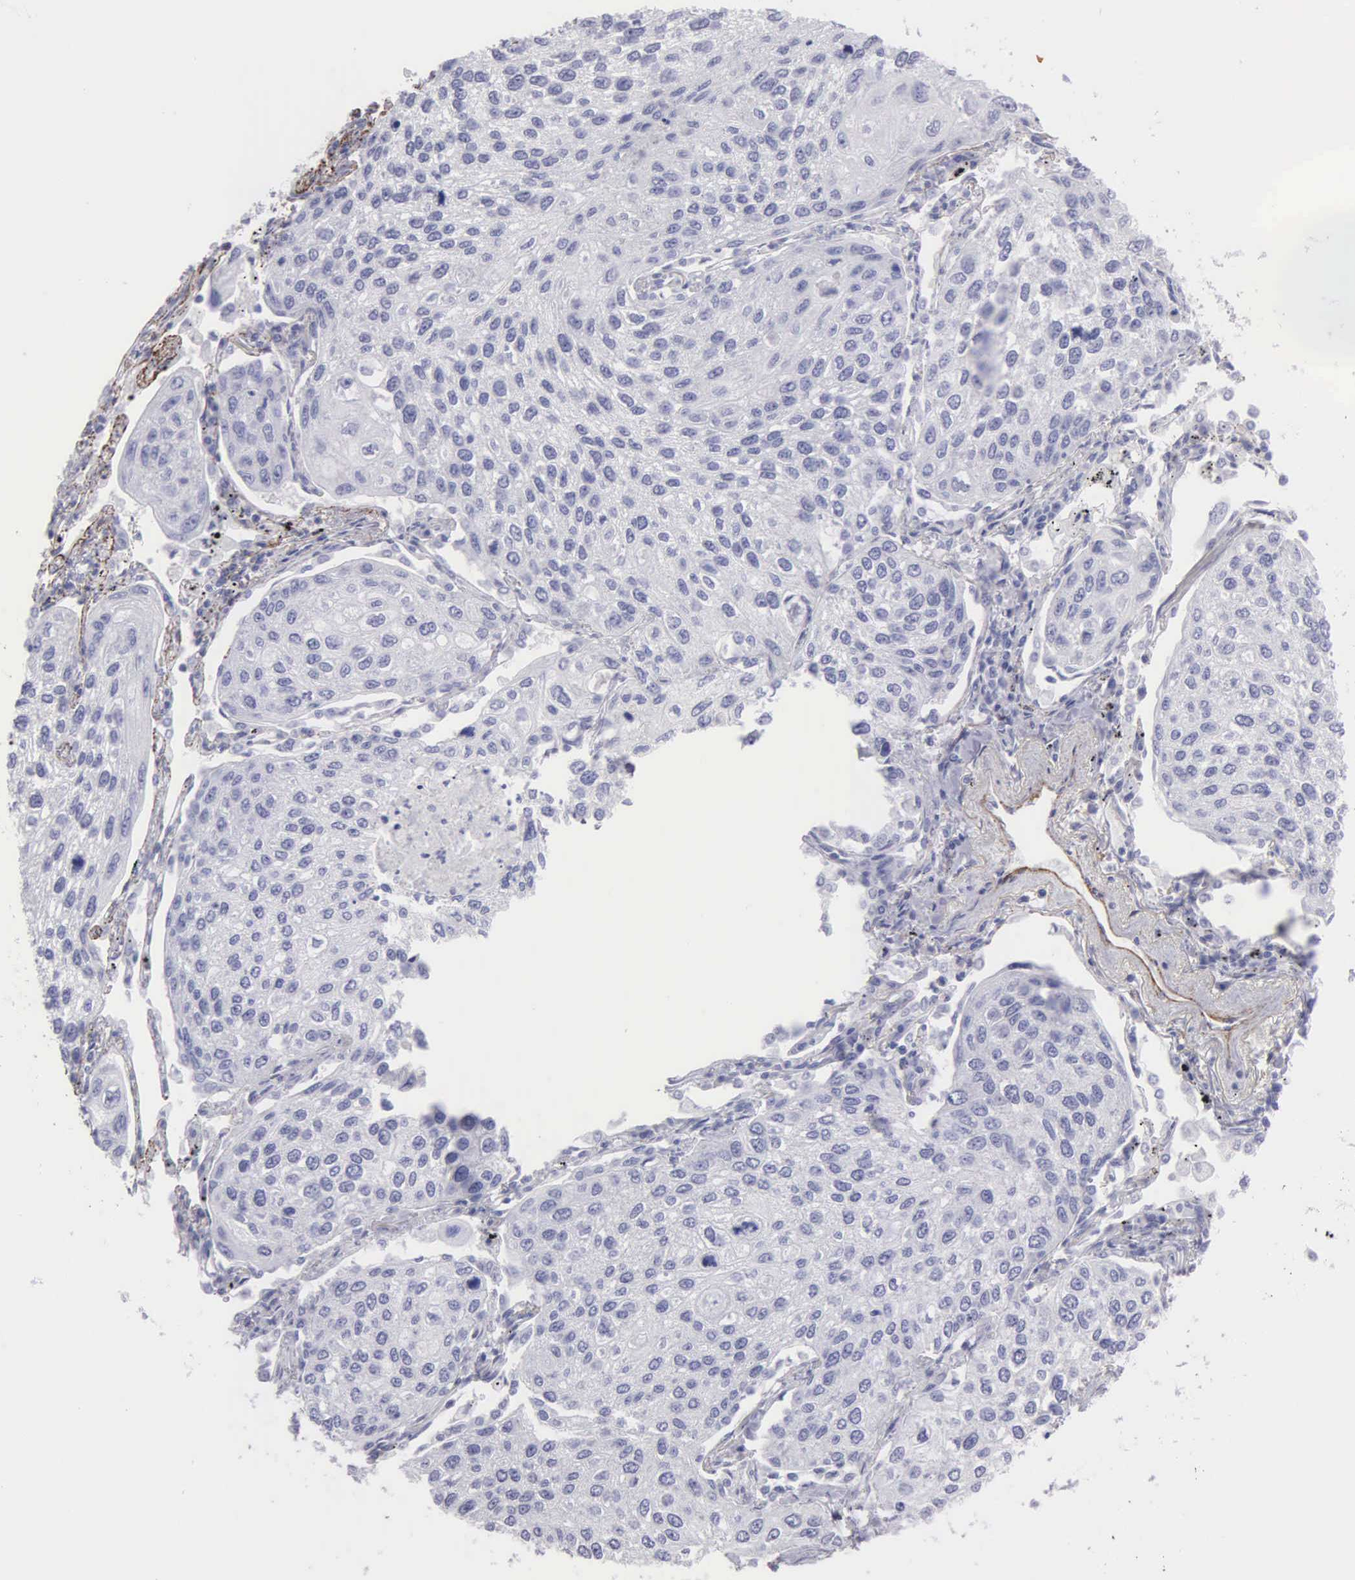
{"staining": {"intensity": "negative", "quantity": "none", "location": "none"}, "tissue": "lung cancer", "cell_type": "Tumor cells", "image_type": "cancer", "snomed": [{"axis": "morphology", "description": "Squamous cell carcinoma, NOS"}, {"axis": "topography", "description": "Lung"}], "caption": "DAB (3,3'-diaminobenzidine) immunohistochemical staining of human lung cancer (squamous cell carcinoma) displays no significant staining in tumor cells.", "gene": "FBLN5", "patient": {"sex": "male", "age": 75}}